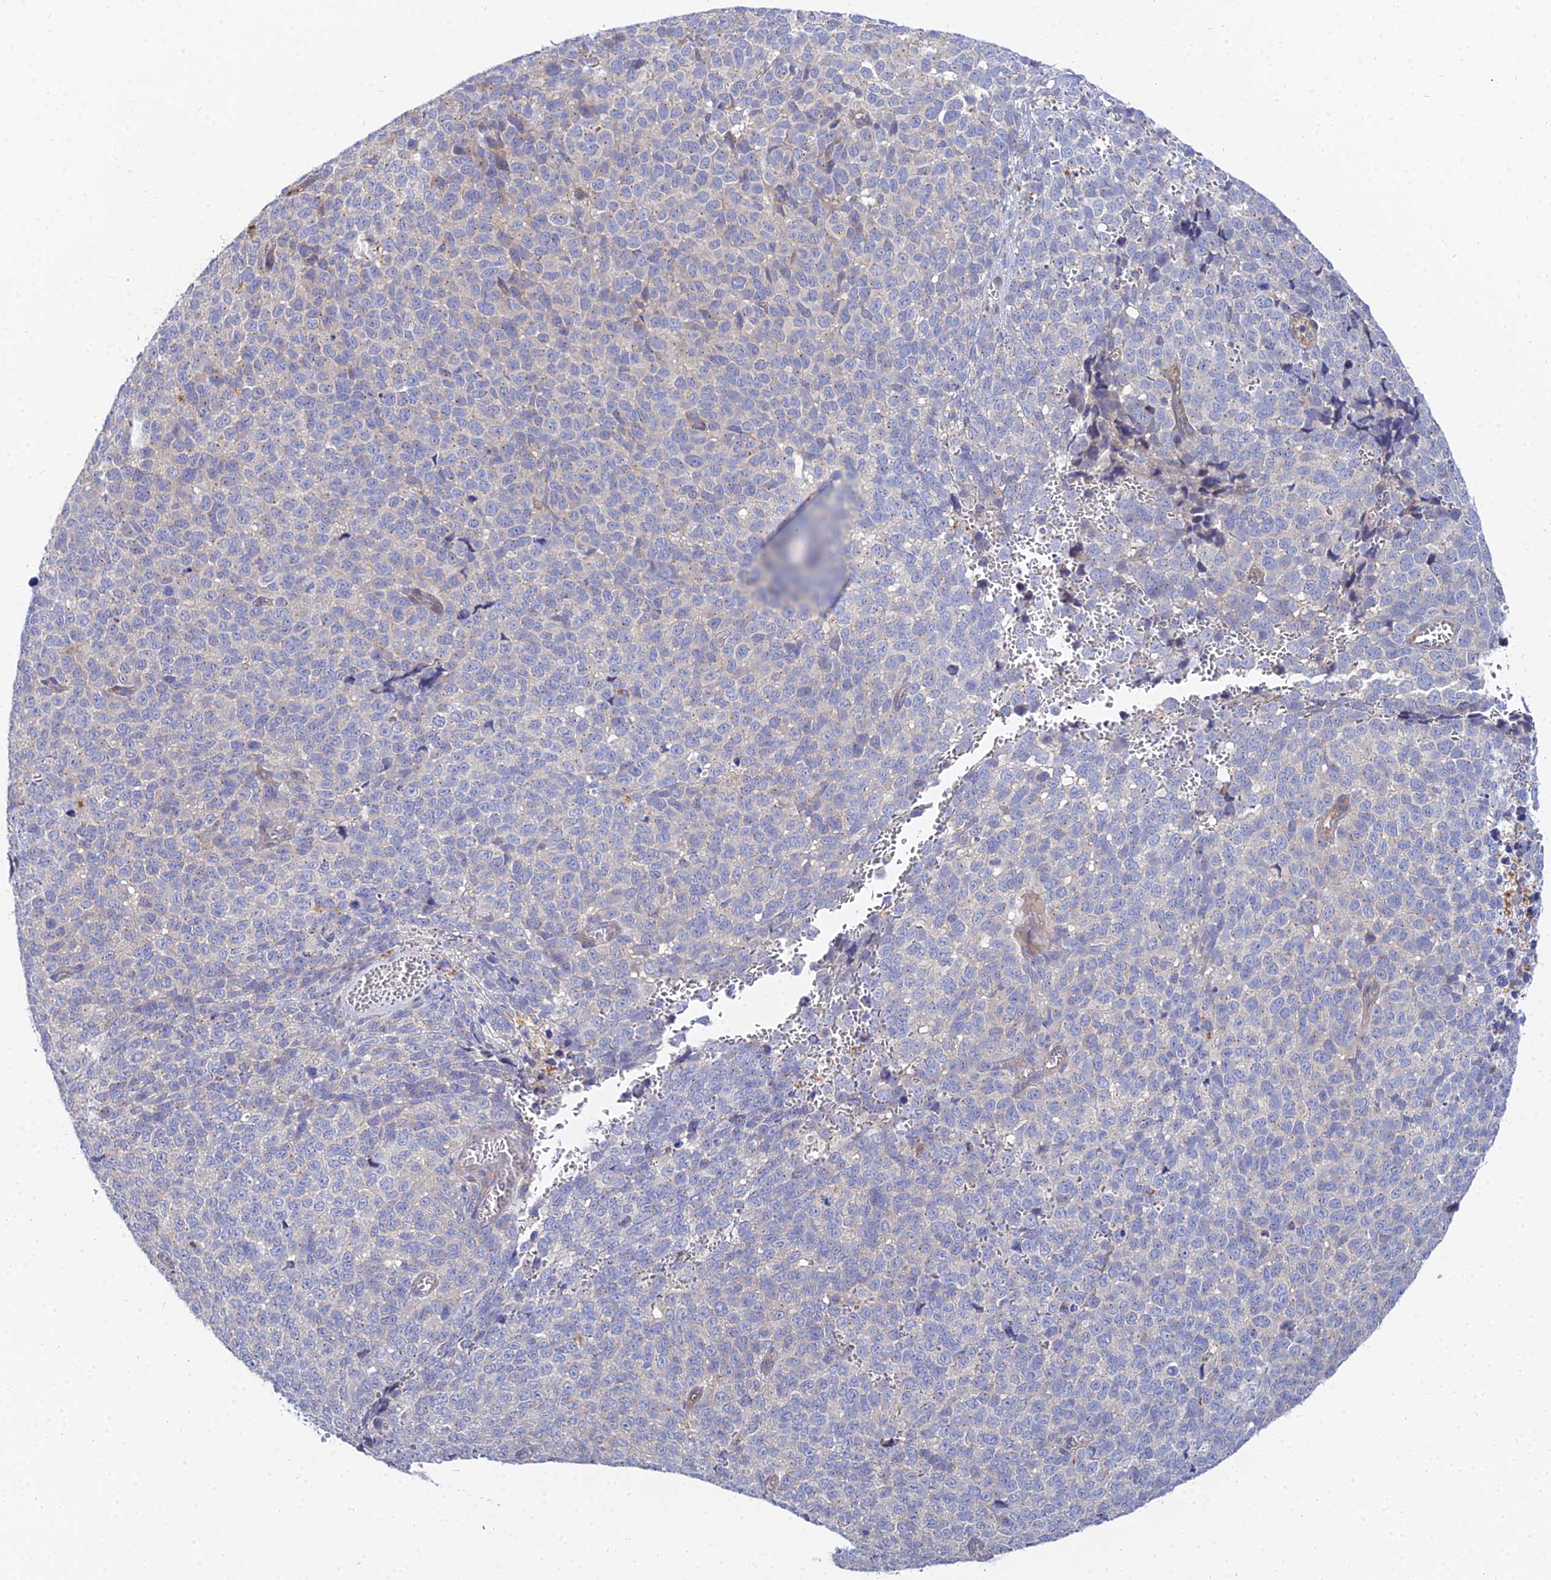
{"staining": {"intensity": "negative", "quantity": "none", "location": "none"}, "tissue": "melanoma", "cell_type": "Tumor cells", "image_type": "cancer", "snomed": [{"axis": "morphology", "description": "Malignant melanoma, NOS"}, {"axis": "topography", "description": "Nose, NOS"}], "caption": "IHC photomicrograph of melanoma stained for a protein (brown), which shows no expression in tumor cells. (Stains: DAB (3,3'-diaminobenzidine) IHC with hematoxylin counter stain, Microscopy: brightfield microscopy at high magnification).", "gene": "APOBEC3H", "patient": {"sex": "female", "age": 48}}